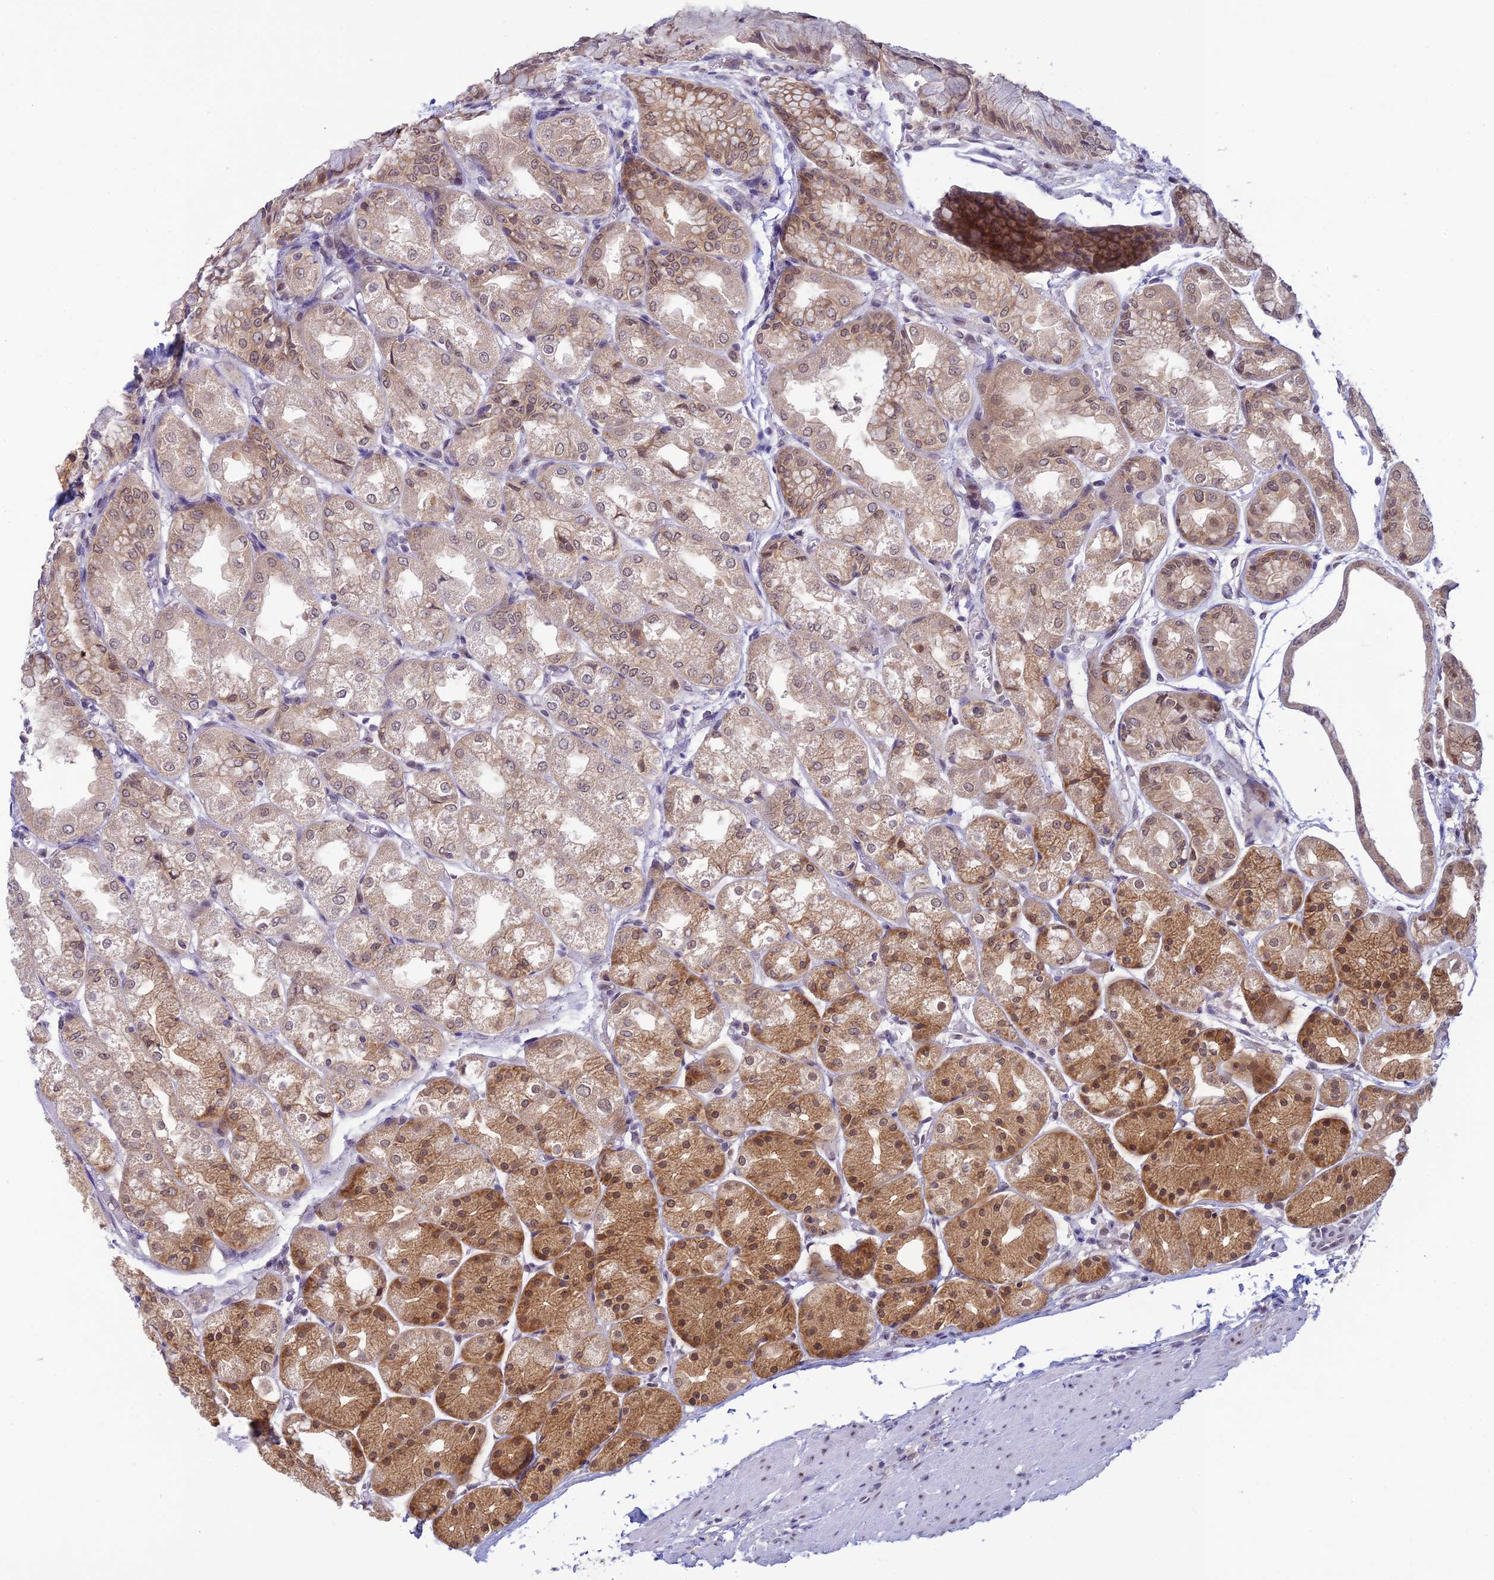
{"staining": {"intensity": "moderate", "quantity": ">75%", "location": "cytoplasmic/membranous,nuclear"}, "tissue": "stomach", "cell_type": "Glandular cells", "image_type": "normal", "snomed": [{"axis": "morphology", "description": "Normal tissue, NOS"}, {"axis": "topography", "description": "Stomach, upper"}], "caption": "The immunohistochemical stain highlights moderate cytoplasmic/membranous,nuclear positivity in glandular cells of benign stomach. (DAB (3,3'-diaminobenzidine) IHC, brown staining for protein, blue staining for nuclei).", "gene": "SKIC8", "patient": {"sex": "male", "age": 72}}